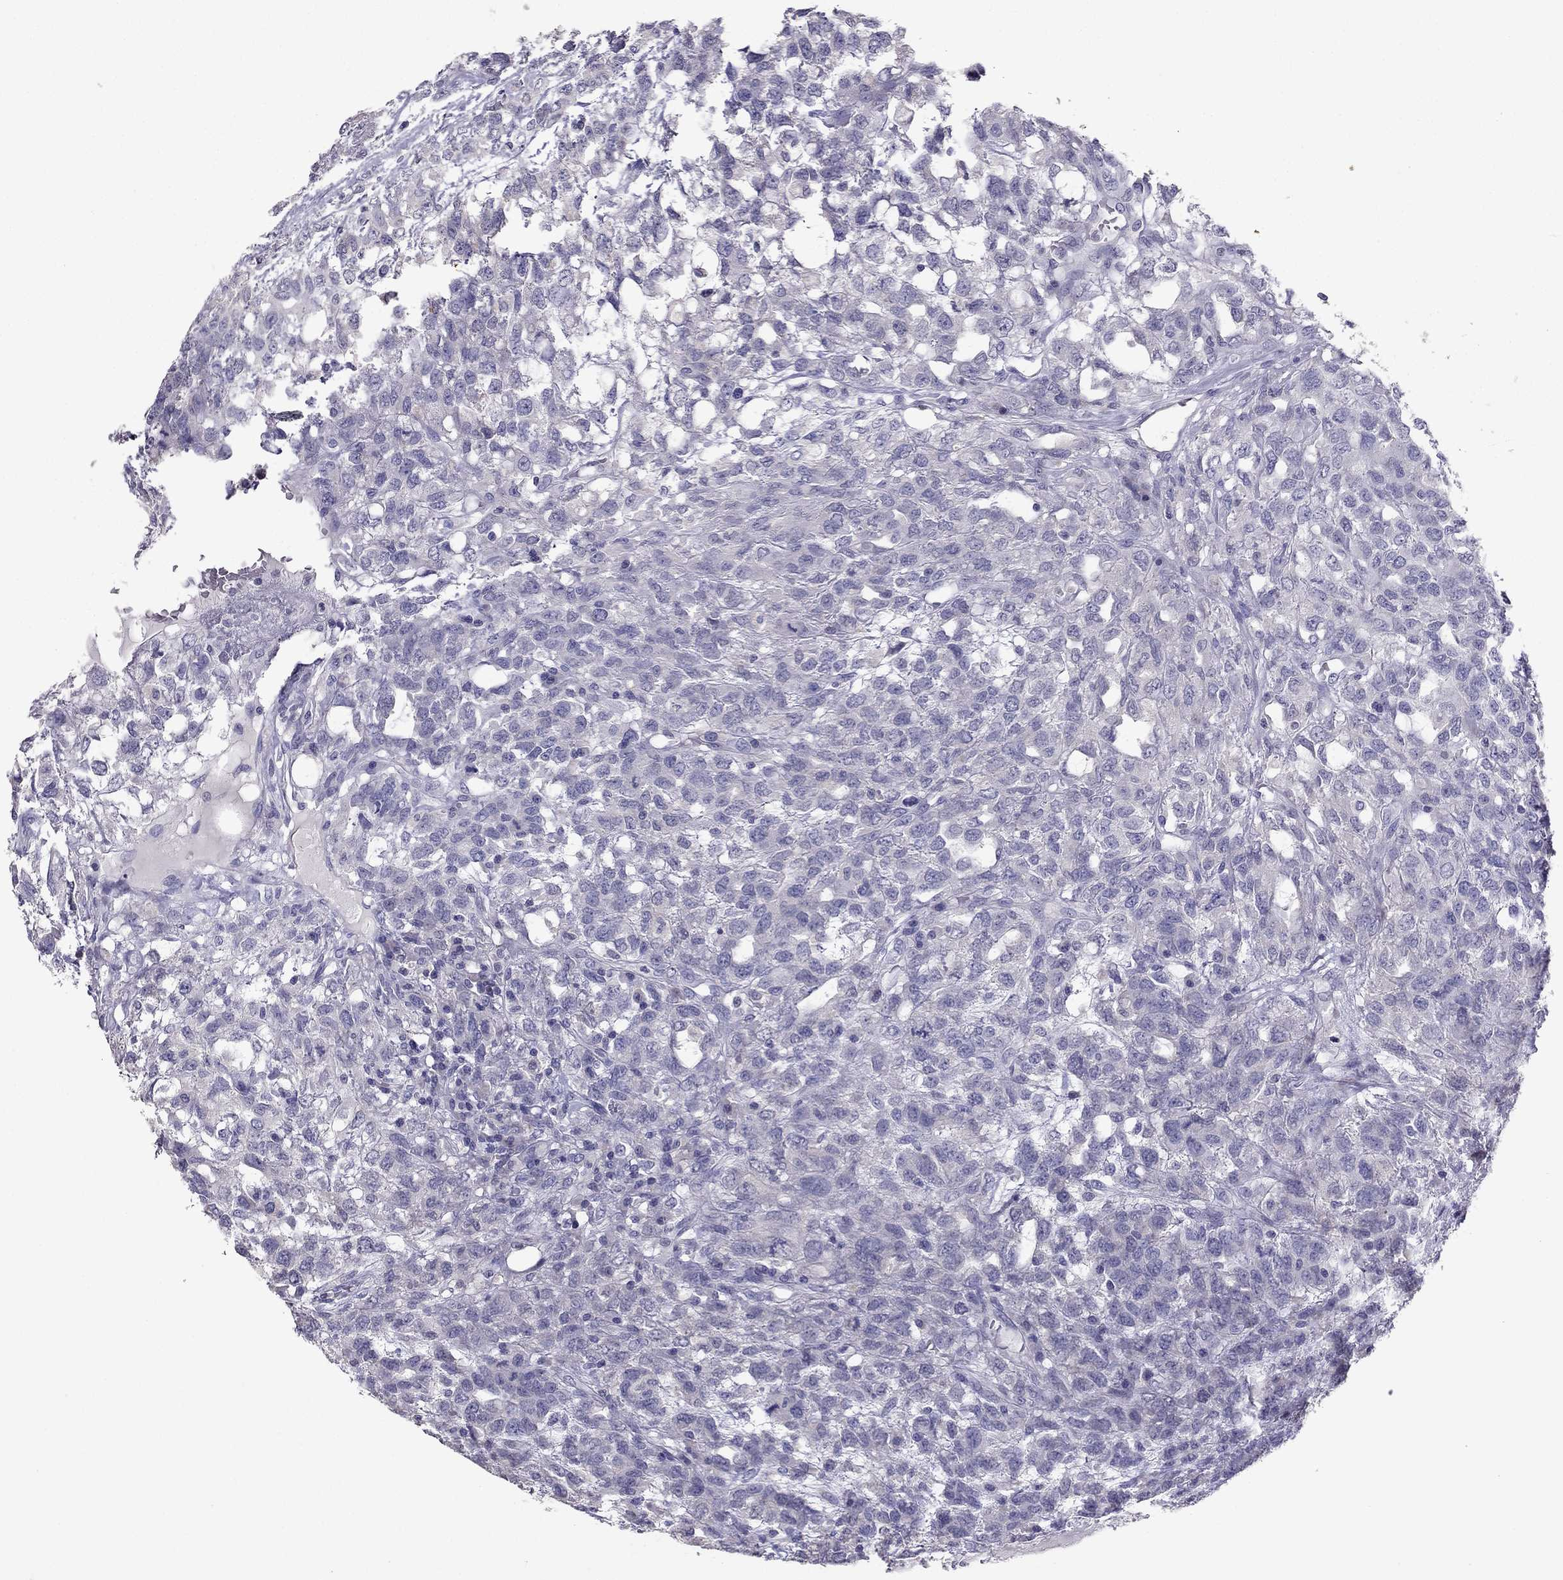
{"staining": {"intensity": "negative", "quantity": "none", "location": "none"}, "tissue": "testis cancer", "cell_type": "Tumor cells", "image_type": "cancer", "snomed": [{"axis": "morphology", "description": "Seminoma, NOS"}, {"axis": "topography", "description": "Testis"}], "caption": "A micrograph of testis cancer stained for a protein displays no brown staining in tumor cells.", "gene": "RGS8", "patient": {"sex": "male", "age": 52}}